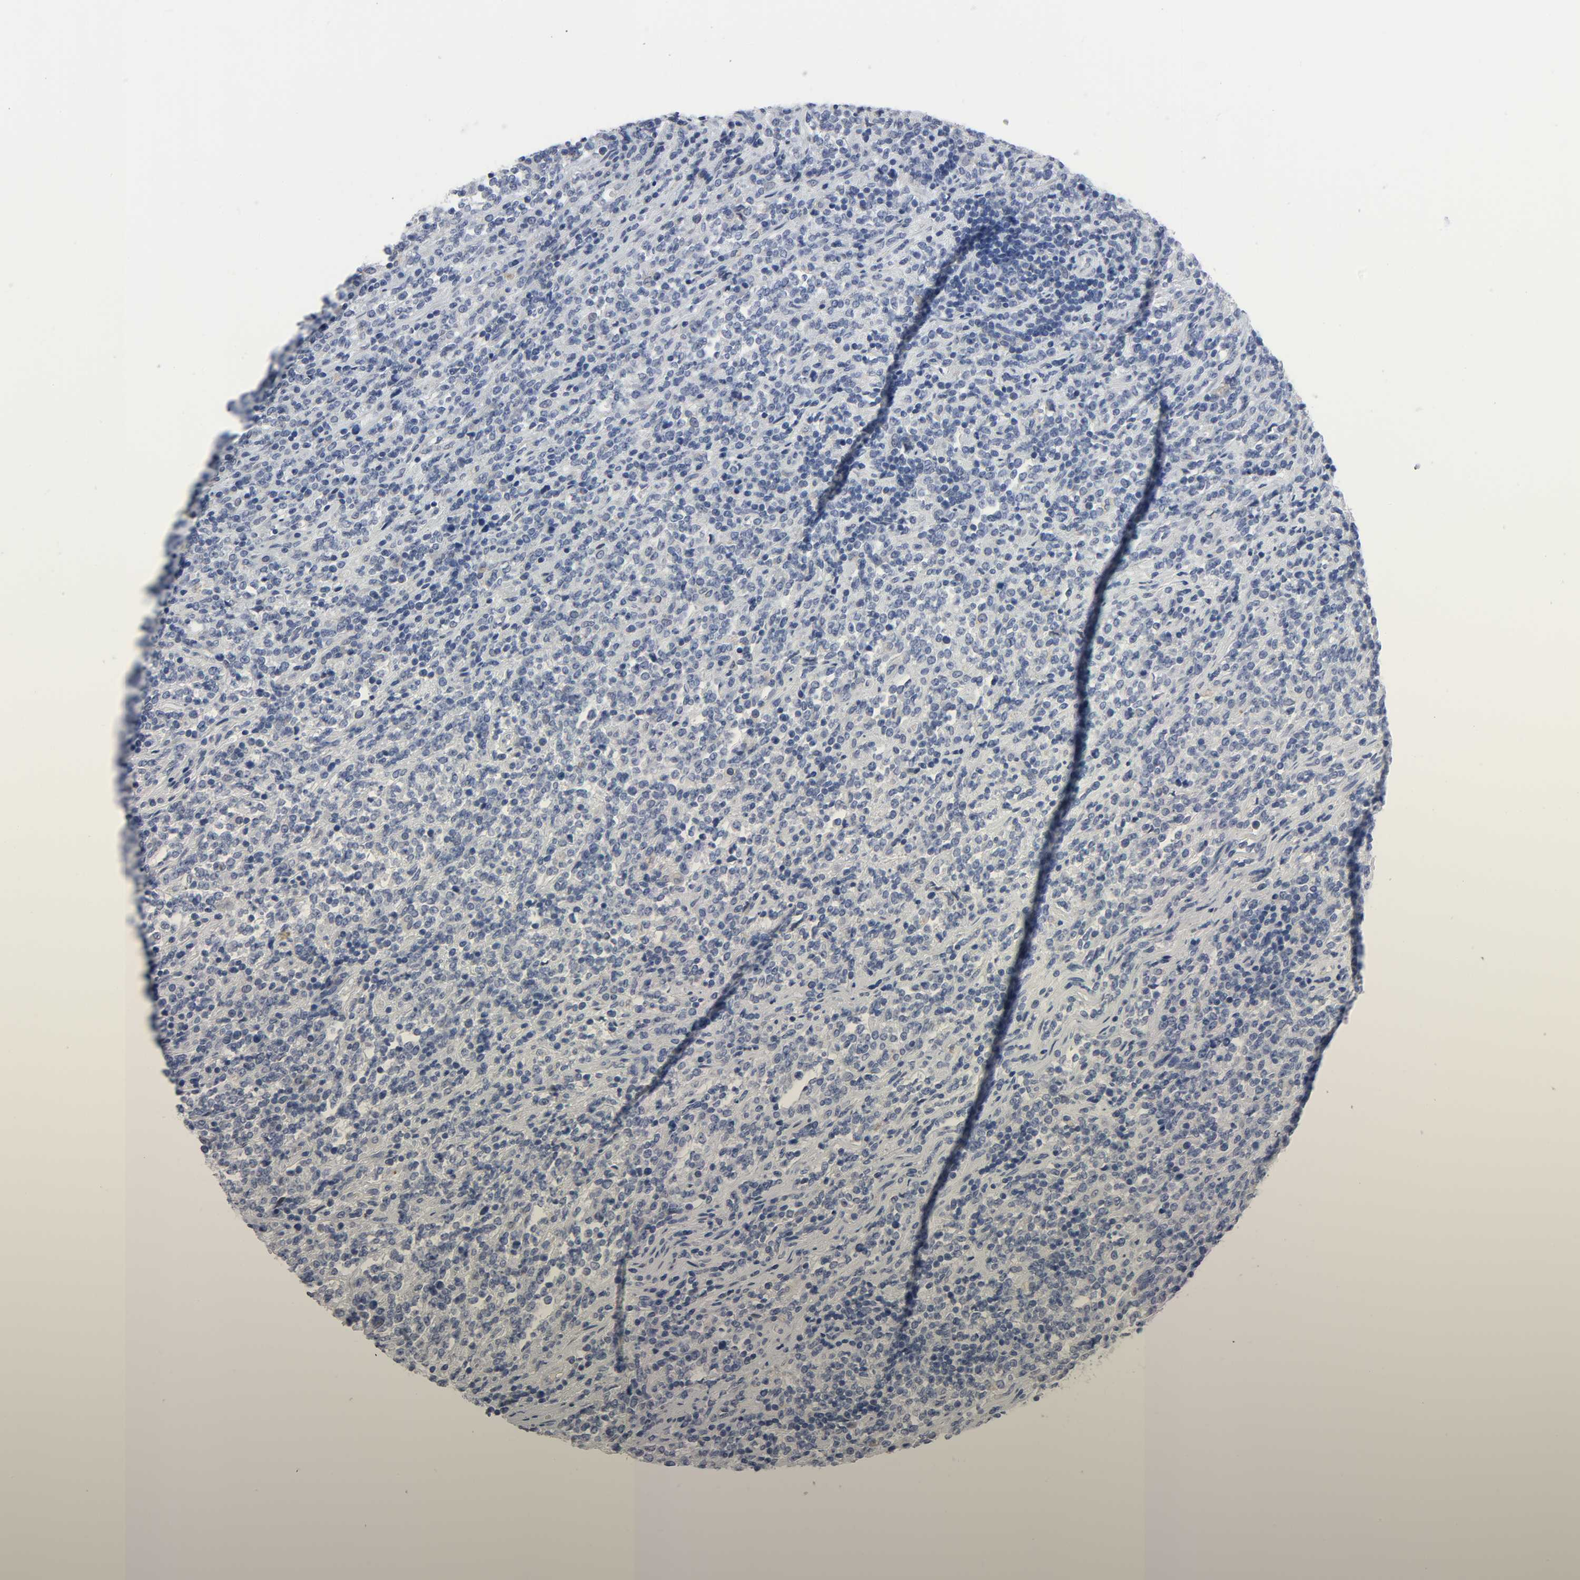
{"staining": {"intensity": "negative", "quantity": "none", "location": "none"}, "tissue": "lymphoma", "cell_type": "Tumor cells", "image_type": "cancer", "snomed": [{"axis": "morphology", "description": "Malignant lymphoma, non-Hodgkin's type, High grade"}, {"axis": "topography", "description": "Soft tissue"}], "caption": "High-grade malignant lymphoma, non-Hodgkin's type stained for a protein using IHC shows no staining tumor cells.", "gene": "SALL2", "patient": {"sex": "male", "age": 18}}